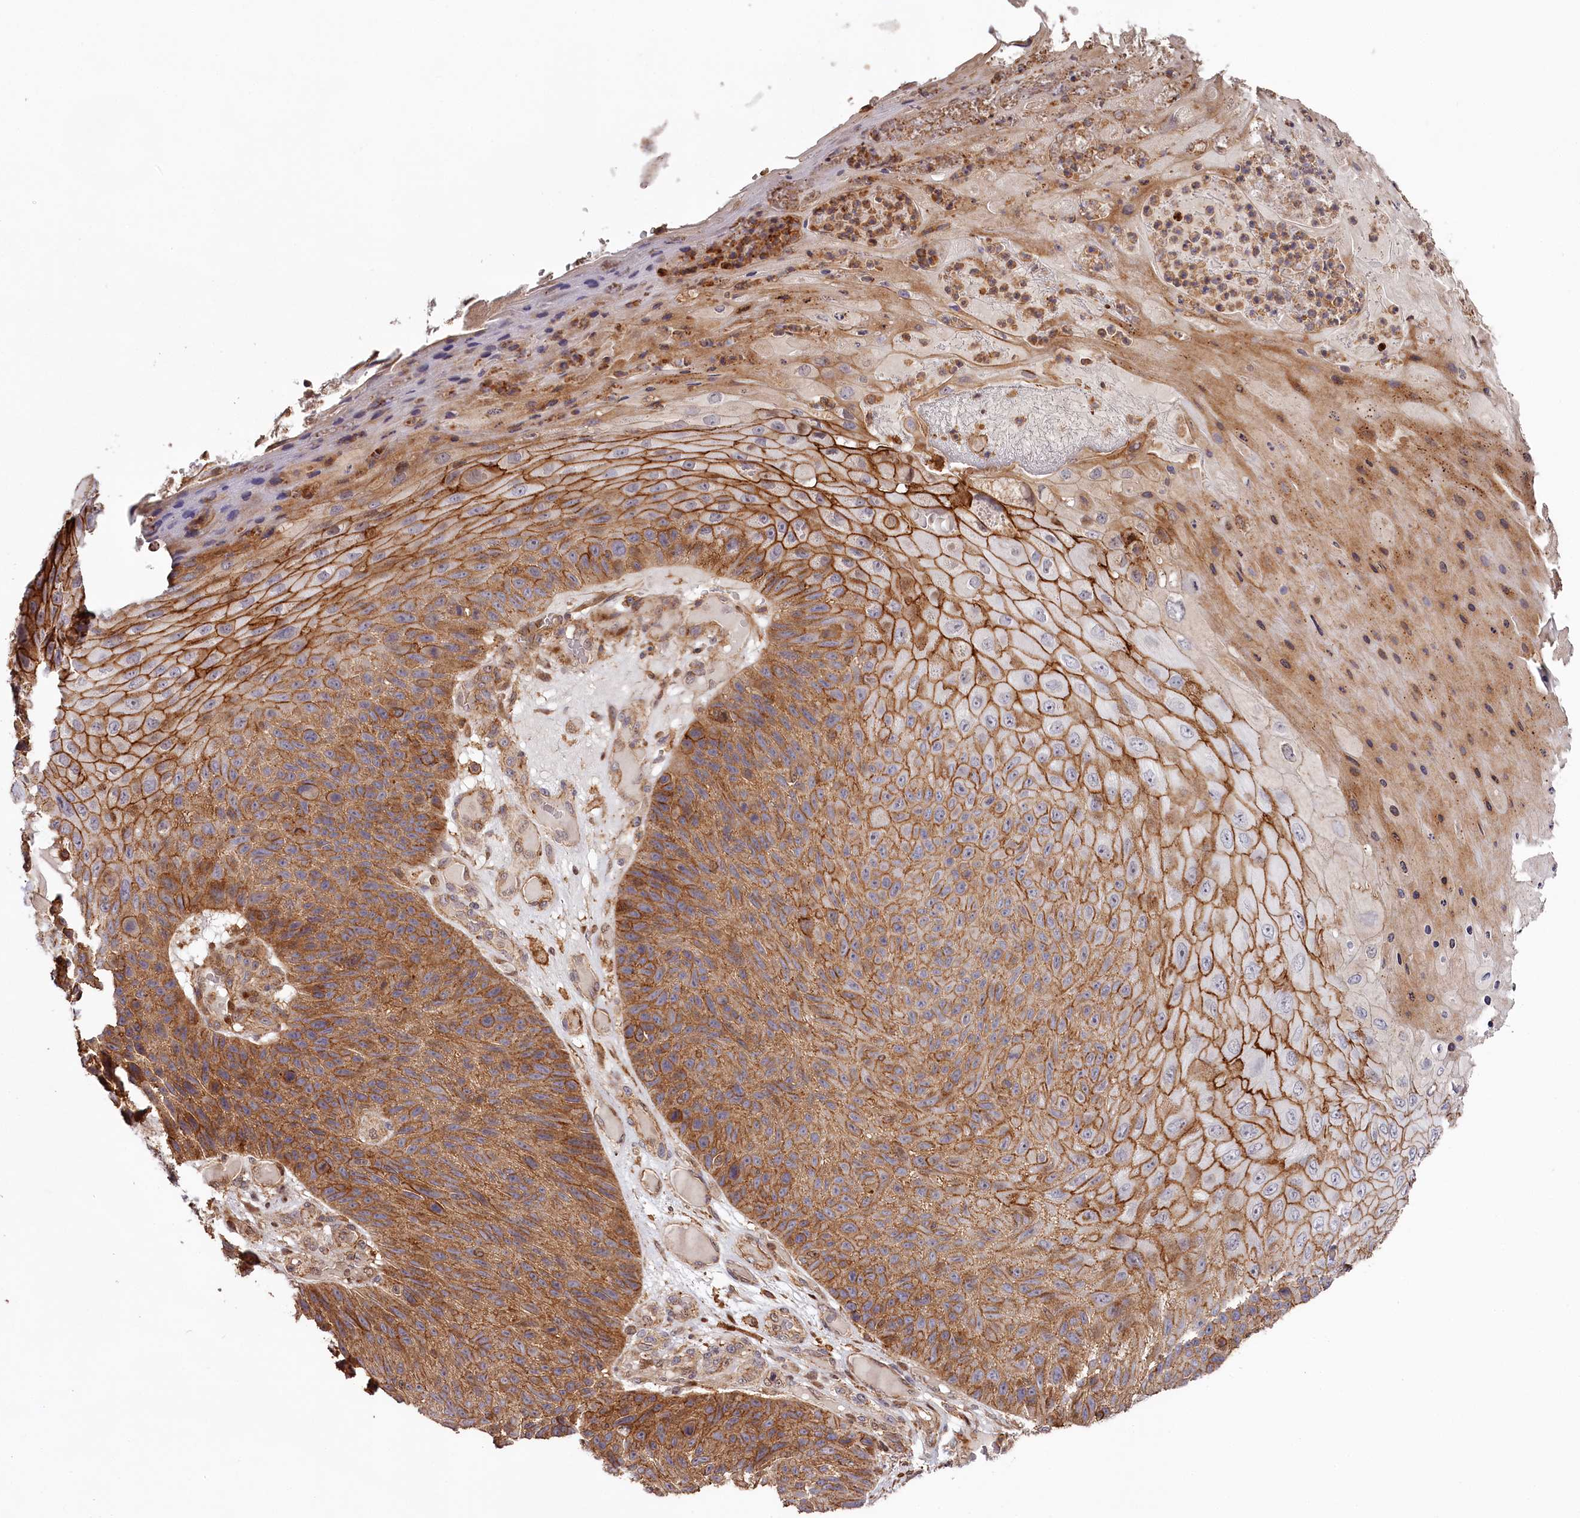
{"staining": {"intensity": "strong", "quantity": ">75%", "location": "cytoplasmic/membranous"}, "tissue": "skin cancer", "cell_type": "Tumor cells", "image_type": "cancer", "snomed": [{"axis": "morphology", "description": "Squamous cell carcinoma, NOS"}, {"axis": "topography", "description": "Skin"}], "caption": "Immunohistochemistry (IHC) image of neoplastic tissue: human skin cancer (squamous cell carcinoma) stained using immunohistochemistry (IHC) shows high levels of strong protein expression localized specifically in the cytoplasmic/membranous of tumor cells, appearing as a cytoplasmic/membranous brown color.", "gene": "KIF14", "patient": {"sex": "female", "age": 88}}